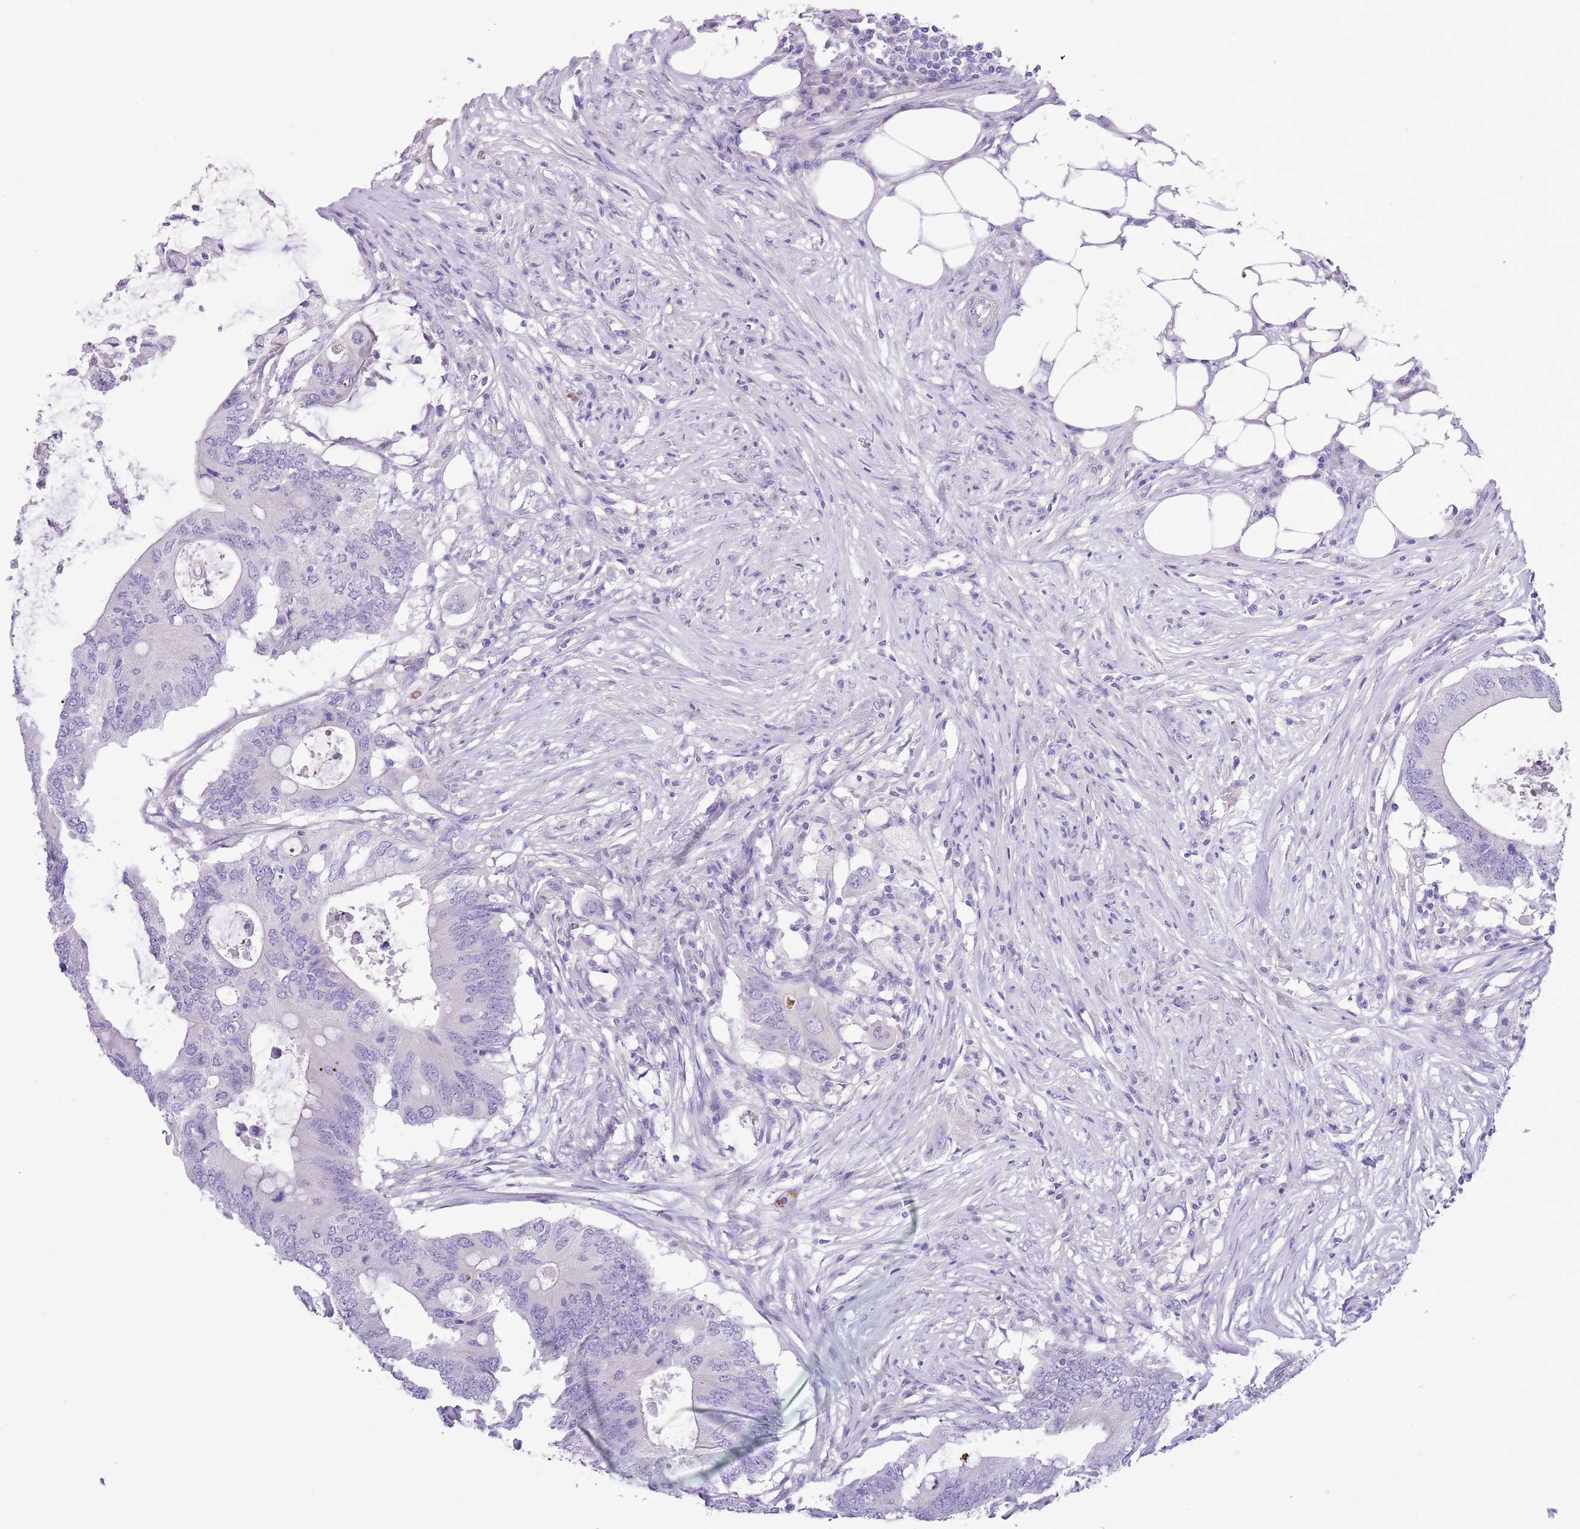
{"staining": {"intensity": "negative", "quantity": "none", "location": "none"}, "tissue": "colorectal cancer", "cell_type": "Tumor cells", "image_type": "cancer", "snomed": [{"axis": "morphology", "description": "Adenocarcinoma, NOS"}, {"axis": "topography", "description": "Colon"}], "caption": "The histopathology image reveals no staining of tumor cells in colorectal cancer (adenocarcinoma).", "gene": "OR6M1", "patient": {"sex": "male", "age": 71}}